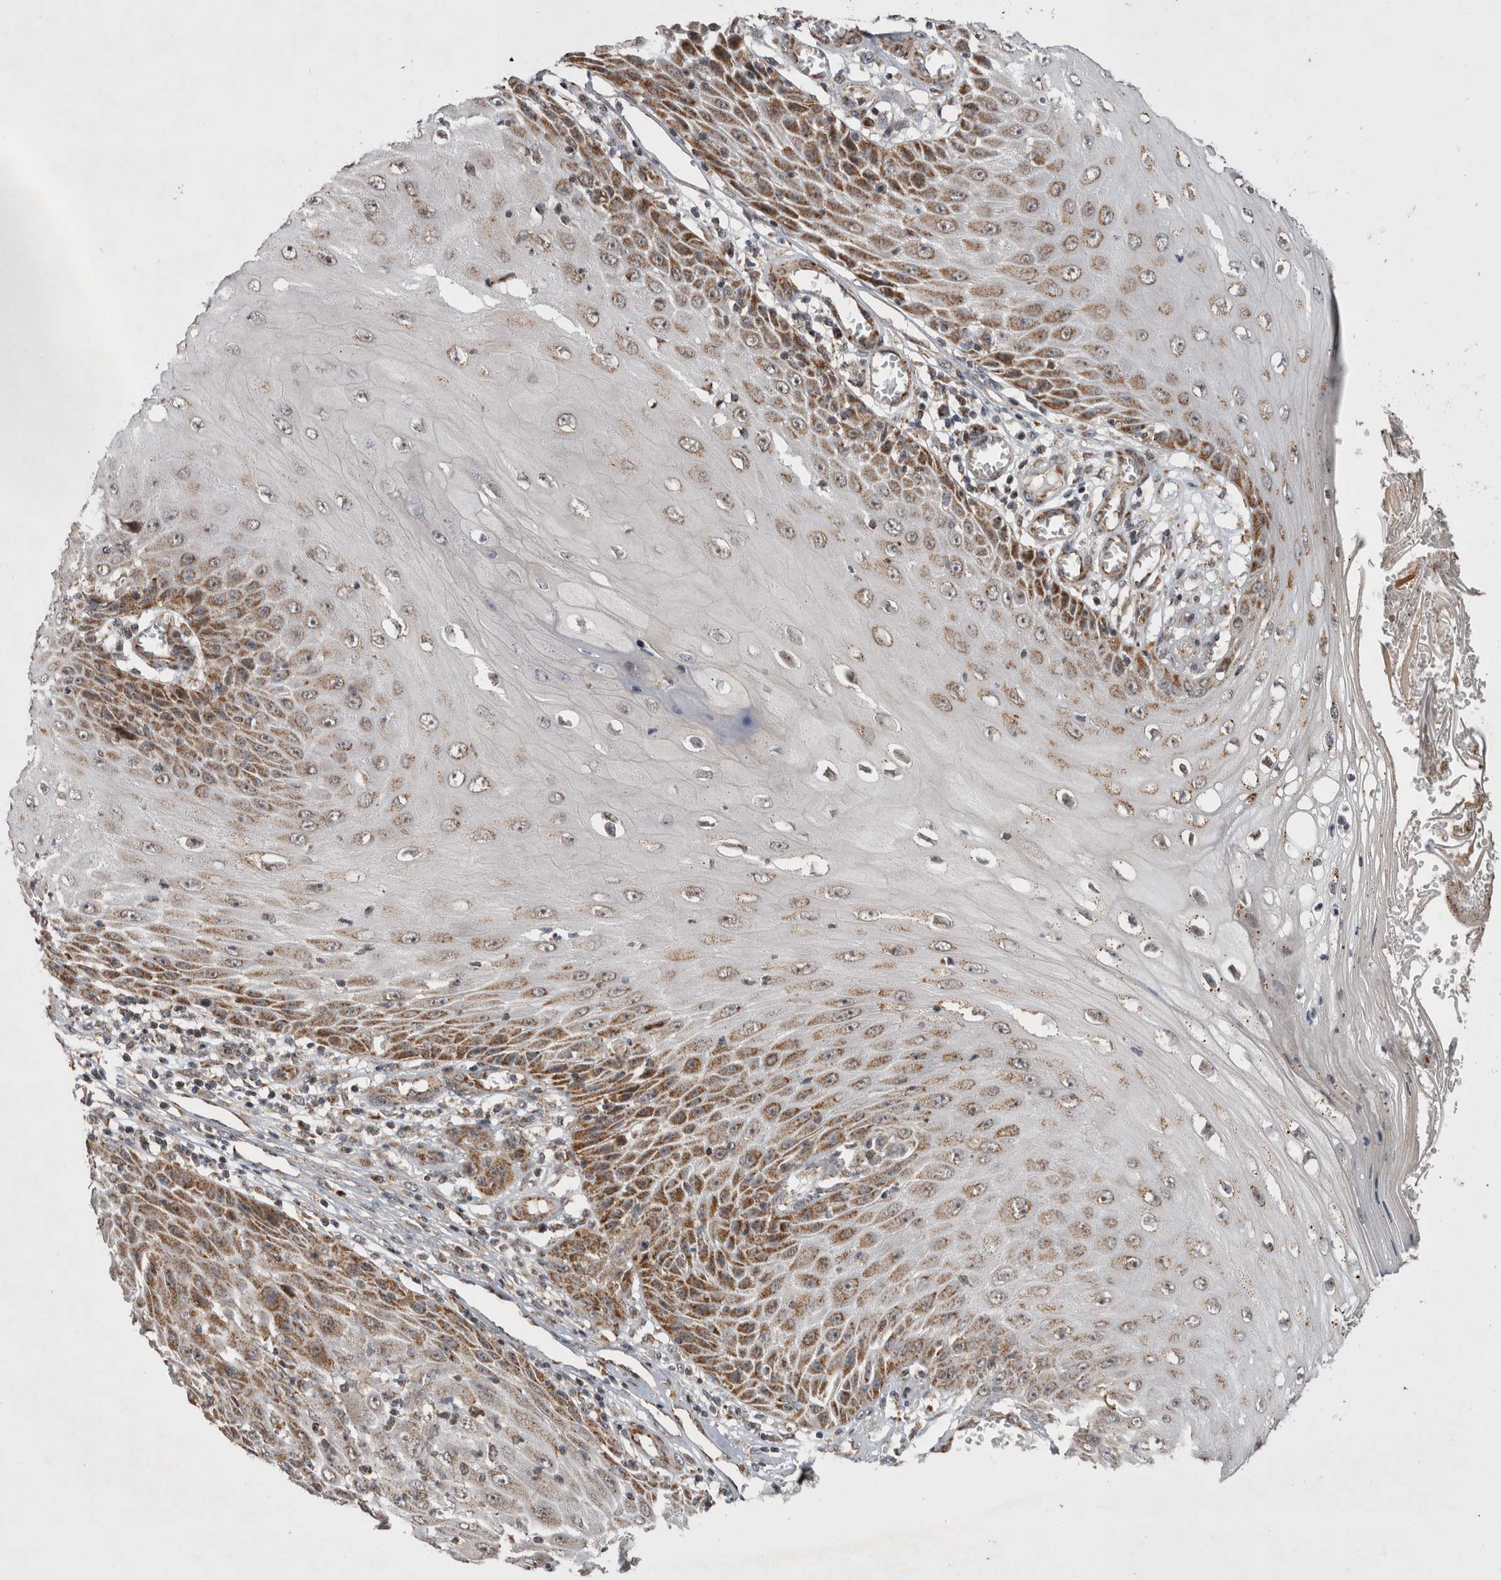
{"staining": {"intensity": "moderate", "quantity": ">75%", "location": "cytoplasmic/membranous"}, "tissue": "skin cancer", "cell_type": "Tumor cells", "image_type": "cancer", "snomed": [{"axis": "morphology", "description": "Squamous cell carcinoma, NOS"}, {"axis": "topography", "description": "Skin"}], "caption": "Immunohistochemical staining of human skin squamous cell carcinoma reveals medium levels of moderate cytoplasmic/membranous protein positivity in about >75% of tumor cells.", "gene": "MRPL37", "patient": {"sex": "female", "age": 73}}